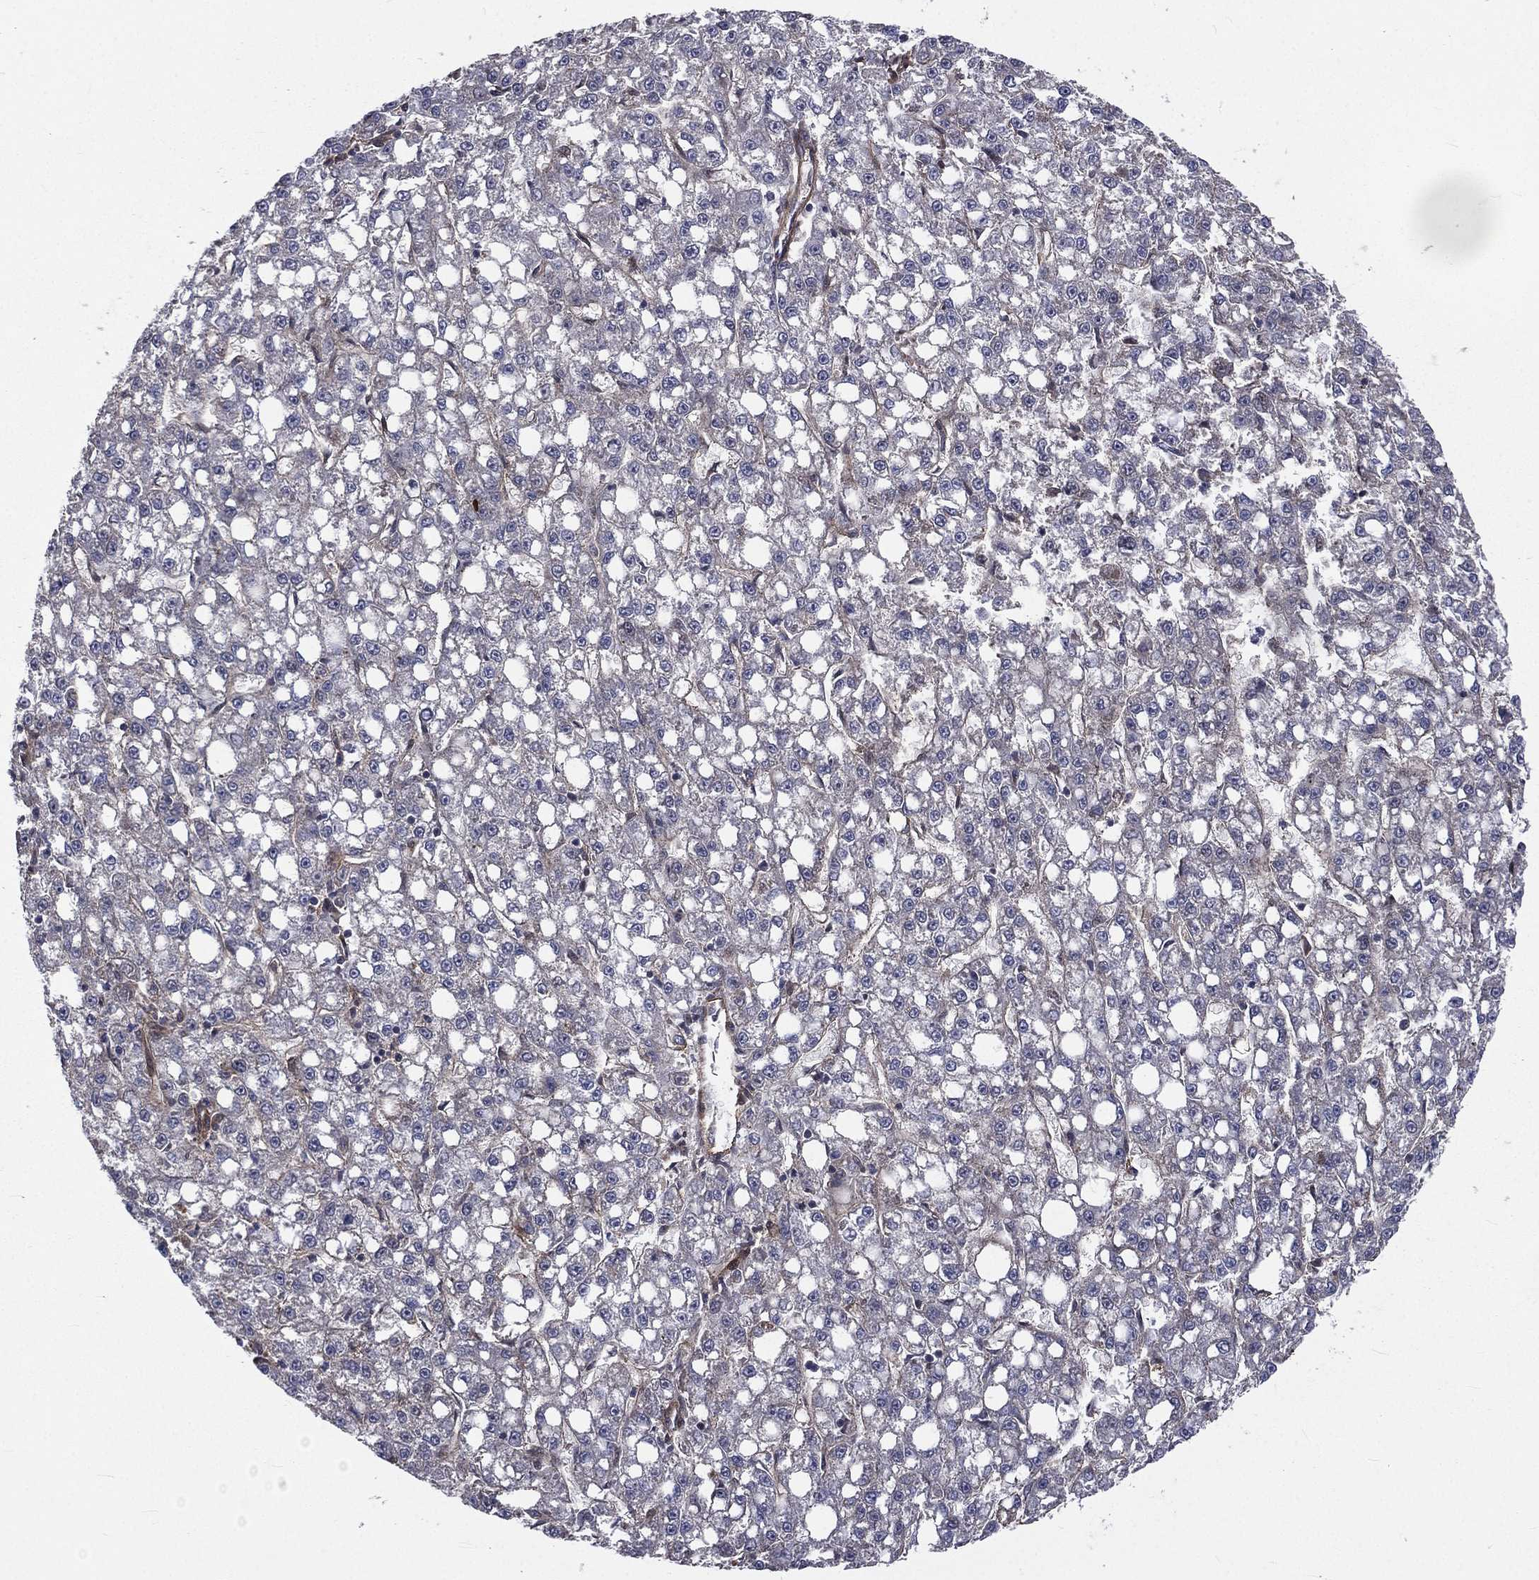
{"staining": {"intensity": "negative", "quantity": "none", "location": "none"}, "tissue": "liver cancer", "cell_type": "Tumor cells", "image_type": "cancer", "snomed": [{"axis": "morphology", "description": "Carcinoma, Hepatocellular, NOS"}, {"axis": "topography", "description": "Liver"}], "caption": "IHC histopathology image of neoplastic tissue: human hepatocellular carcinoma (liver) stained with DAB reveals no significant protein expression in tumor cells.", "gene": "ARL3", "patient": {"sex": "female", "age": 65}}